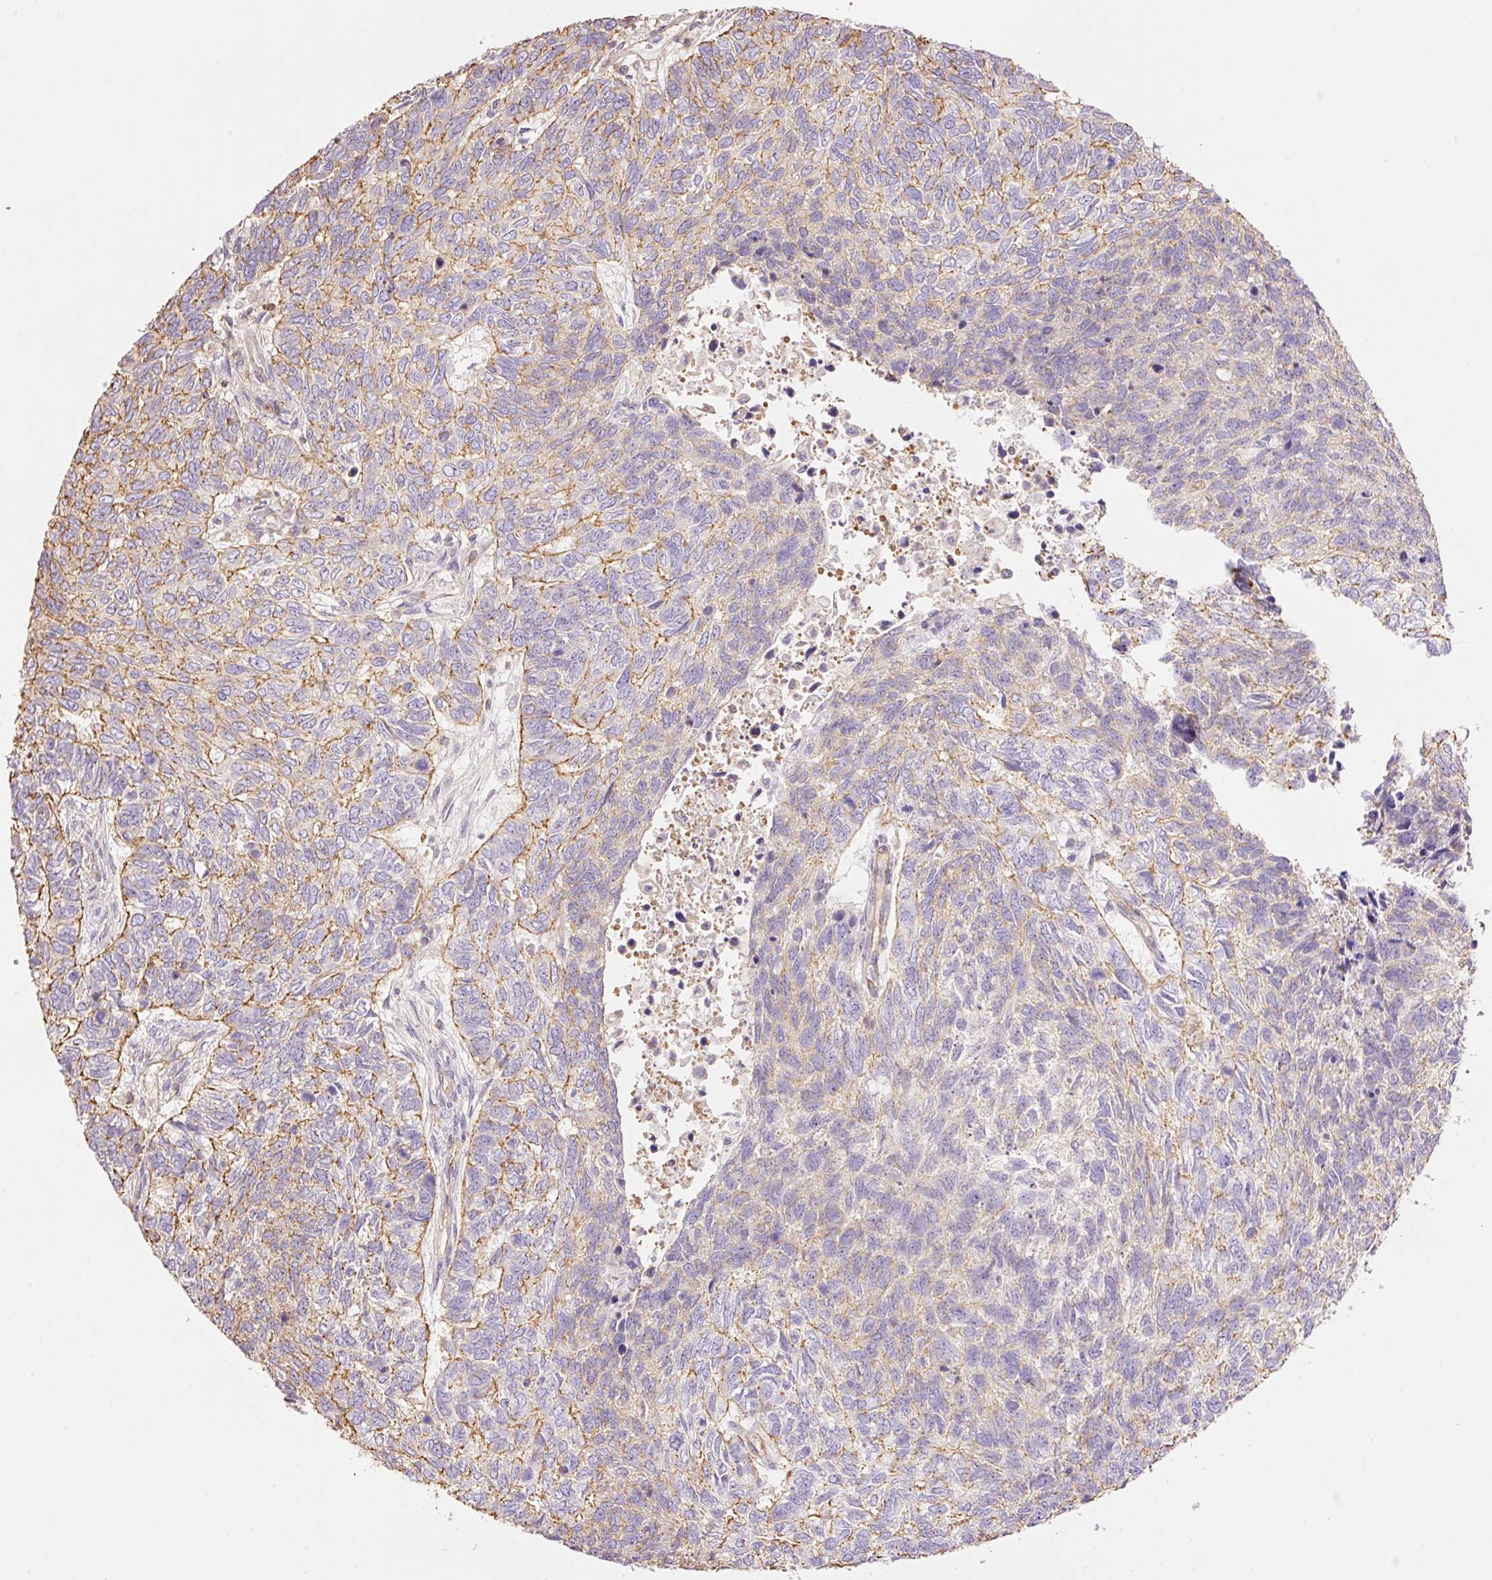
{"staining": {"intensity": "moderate", "quantity": "25%-75%", "location": "cytoplasmic/membranous"}, "tissue": "skin cancer", "cell_type": "Tumor cells", "image_type": "cancer", "snomed": [{"axis": "morphology", "description": "Basal cell carcinoma"}, {"axis": "topography", "description": "Skin"}], "caption": "Immunohistochemical staining of human skin cancer displays moderate cytoplasmic/membranous protein positivity in about 25%-75% of tumor cells.", "gene": "PPP1R1B", "patient": {"sex": "female", "age": 65}}